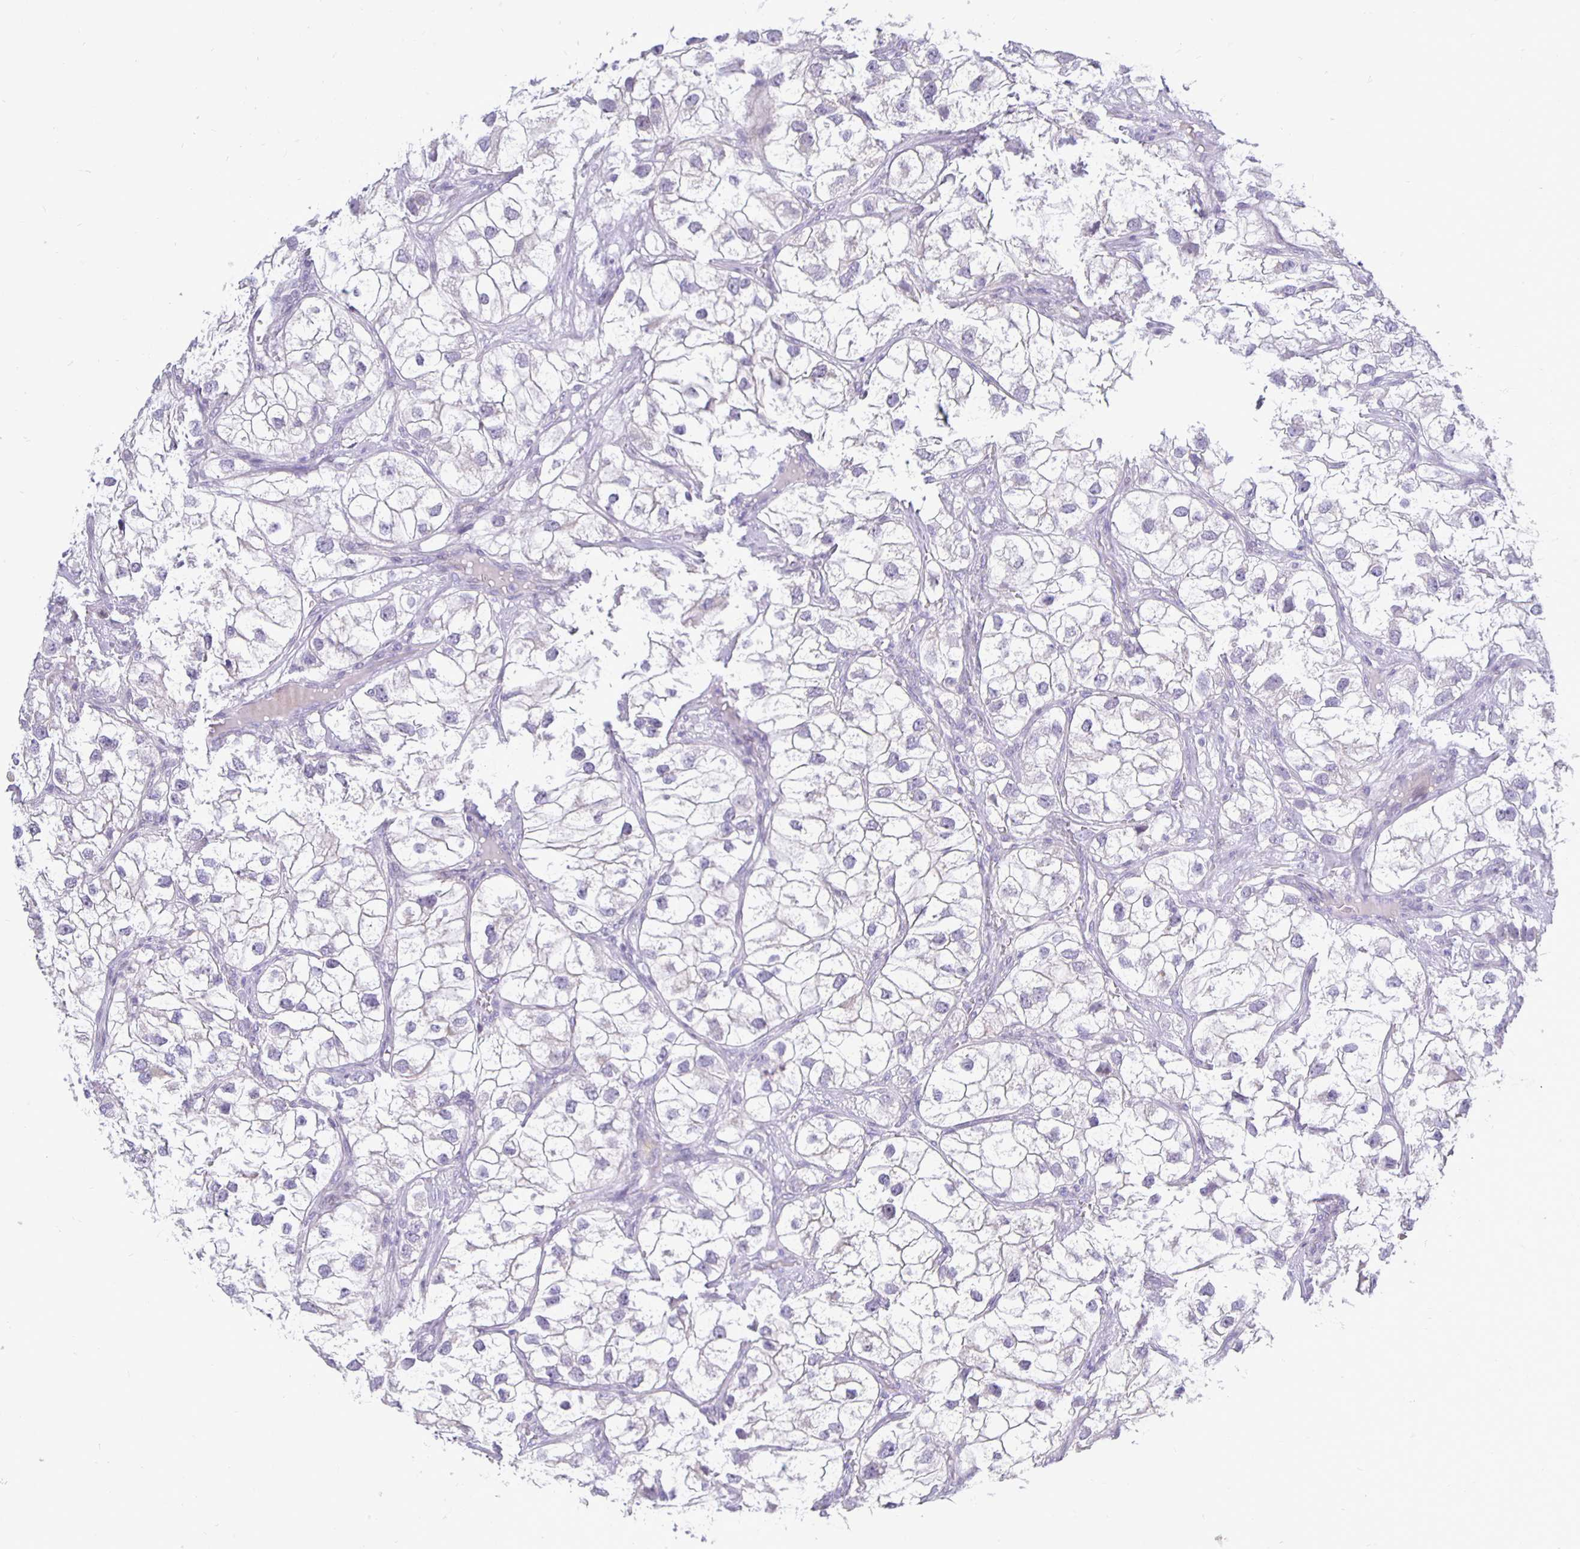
{"staining": {"intensity": "negative", "quantity": "none", "location": "none"}, "tissue": "renal cancer", "cell_type": "Tumor cells", "image_type": "cancer", "snomed": [{"axis": "morphology", "description": "Adenocarcinoma, NOS"}, {"axis": "topography", "description": "Kidney"}], "caption": "This is a histopathology image of IHC staining of renal adenocarcinoma, which shows no positivity in tumor cells.", "gene": "ERBB2", "patient": {"sex": "male", "age": 59}}